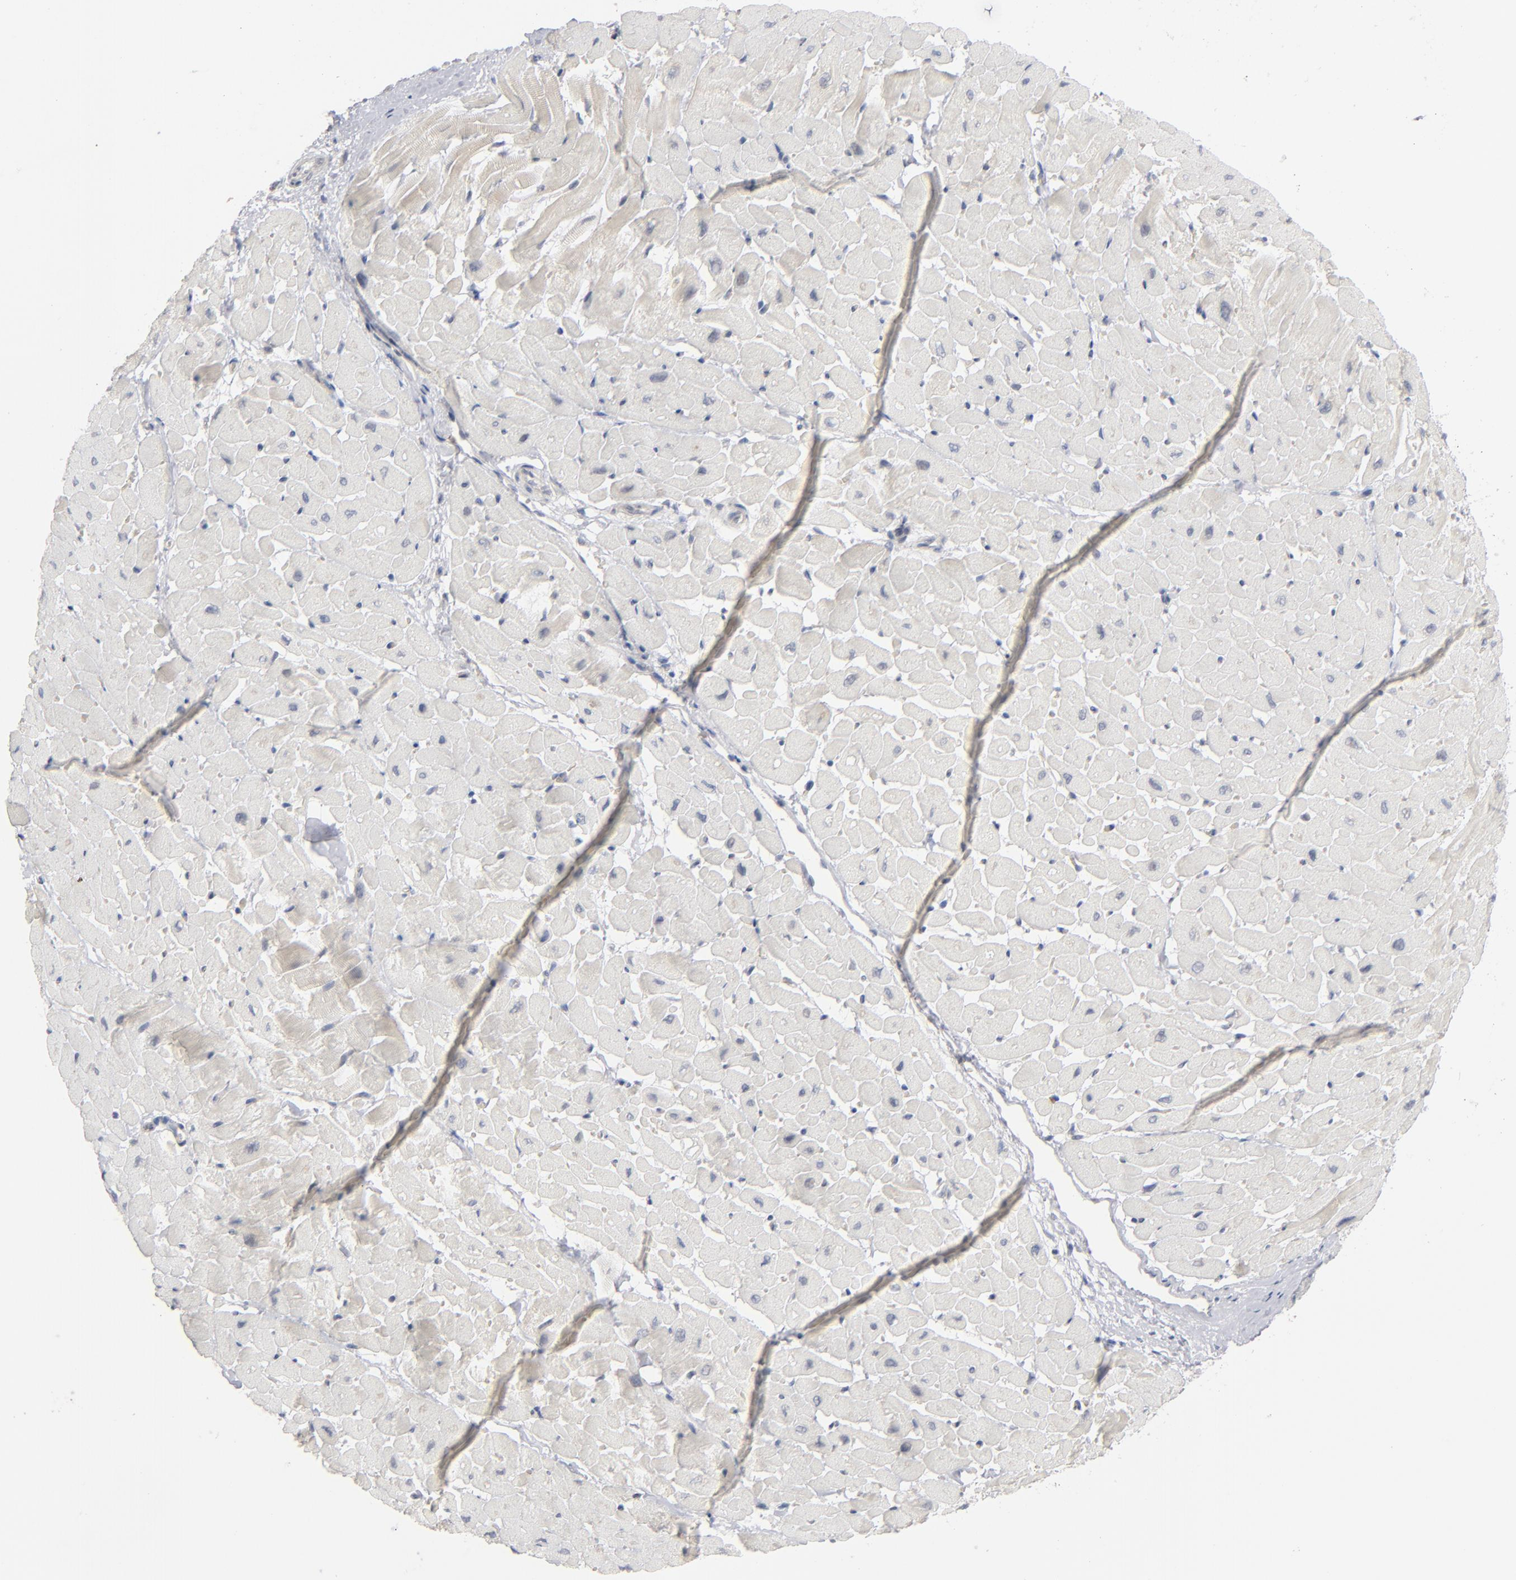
{"staining": {"intensity": "negative", "quantity": "none", "location": "none"}, "tissue": "heart muscle", "cell_type": "Cardiomyocytes", "image_type": "normal", "snomed": [{"axis": "morphology", "description": "Normal tissue, NOS"}, {"axis": "topography", "description": "Heart"}], "caption": "Immunohistochemistry (IHC) photomicrograph of normal heart muscle: heart muscle stained with DAB (3,3'-diaminobenzidine) demonstrates no significant protein expression in cardiomyocytes.", "gene": "POF1B", "patient": {"sex": "male", "age": 45}}